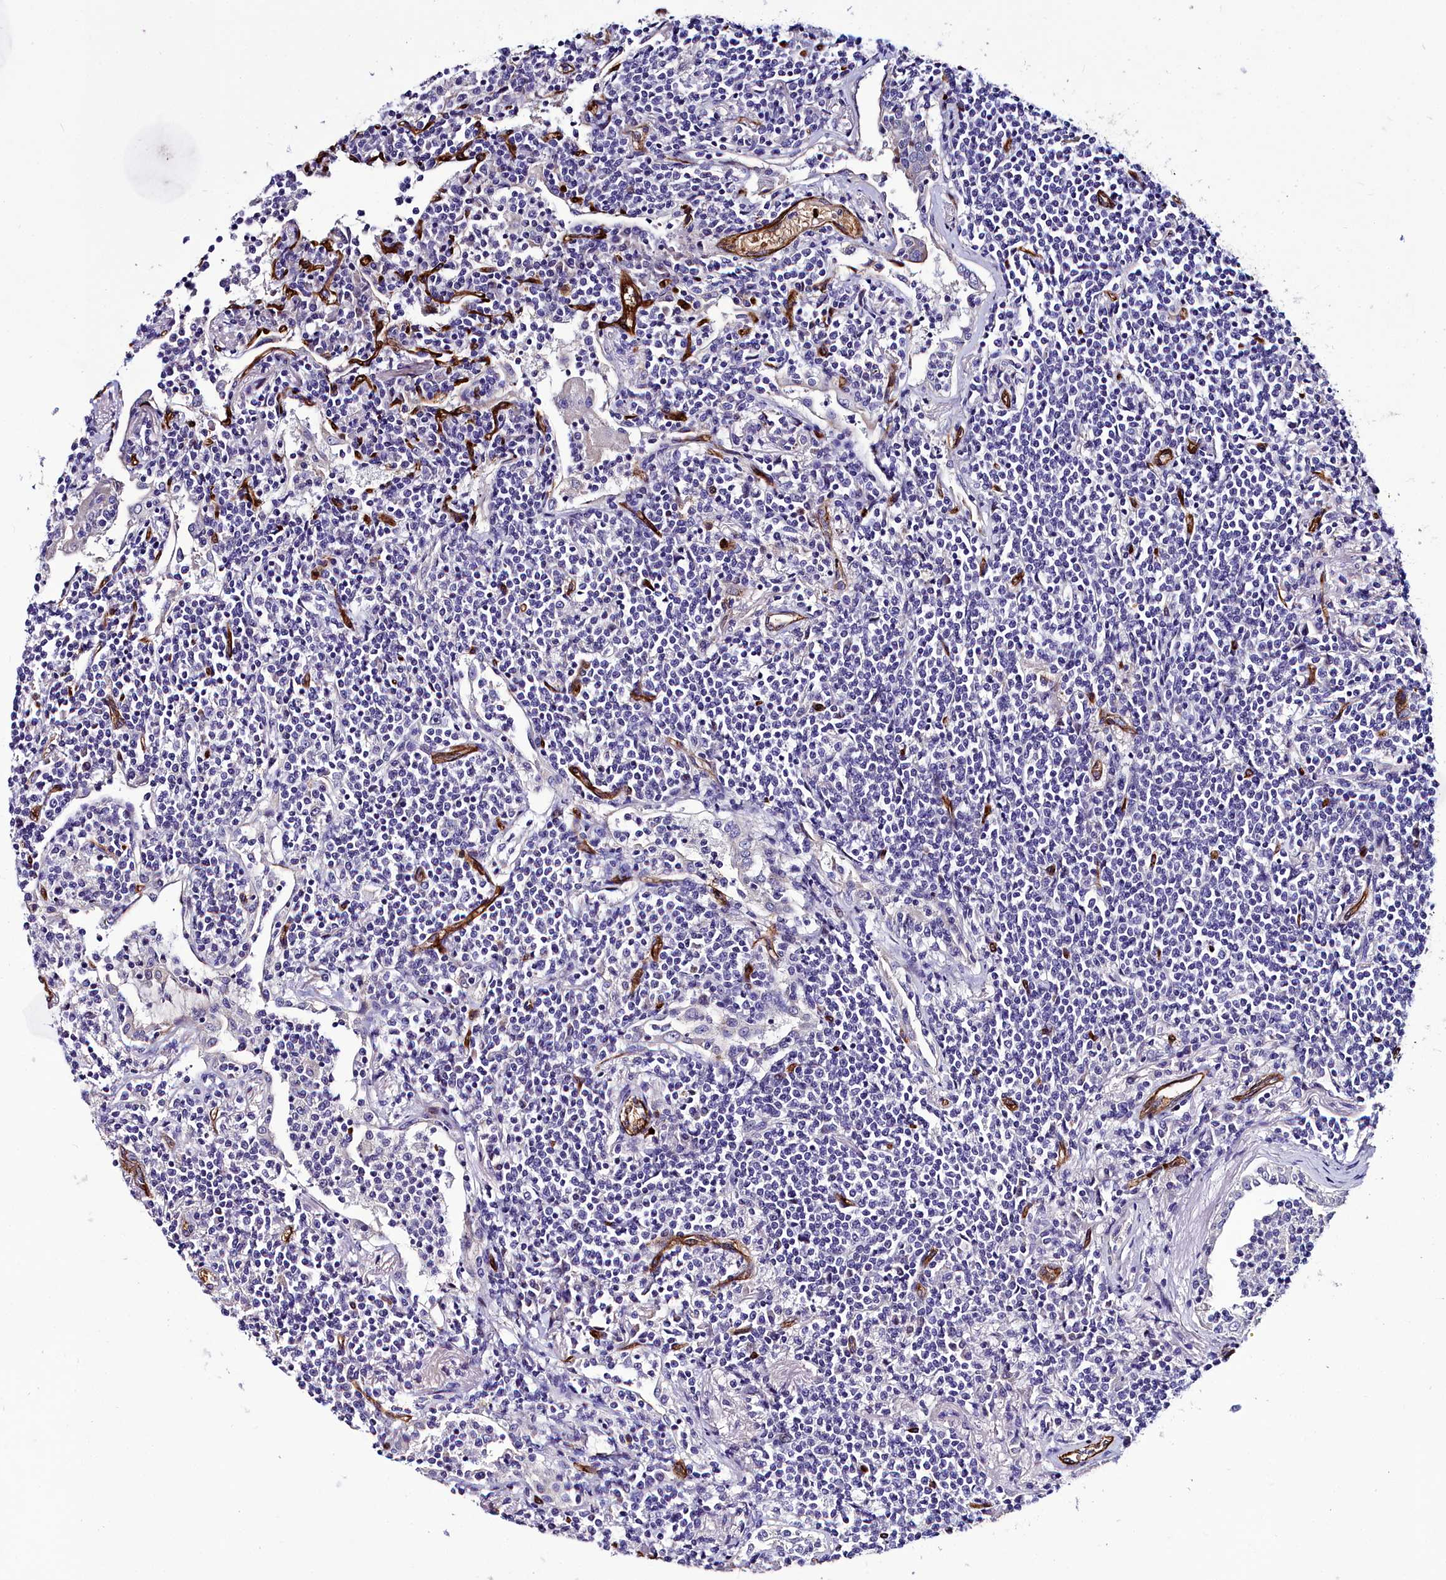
{"staining": {"intensity": "negative", "quantity": "none", "location": "none"}, "tissue": "lymphoma", "cell_type": "Tumor cells", "image_type": "cancer", "snomed": [{"axis": "morphology", "description": "Malignant lymphoma, non-Hodgkin's type, Low grade"}, {"axis": "topography", "description": "Lung"}], "caption": "DAB (3,3'-diaminobenzidine) immunohistochemical staining of human lymphoma reveals no significant staining in tumor cells. (DAB (3,3'-diaminobenzidine) immunohistochemistry (IHC) with hematoxylin counter stain).", "gene": "CYP4F11", "patient": {"sex": "female", "age": 71}}